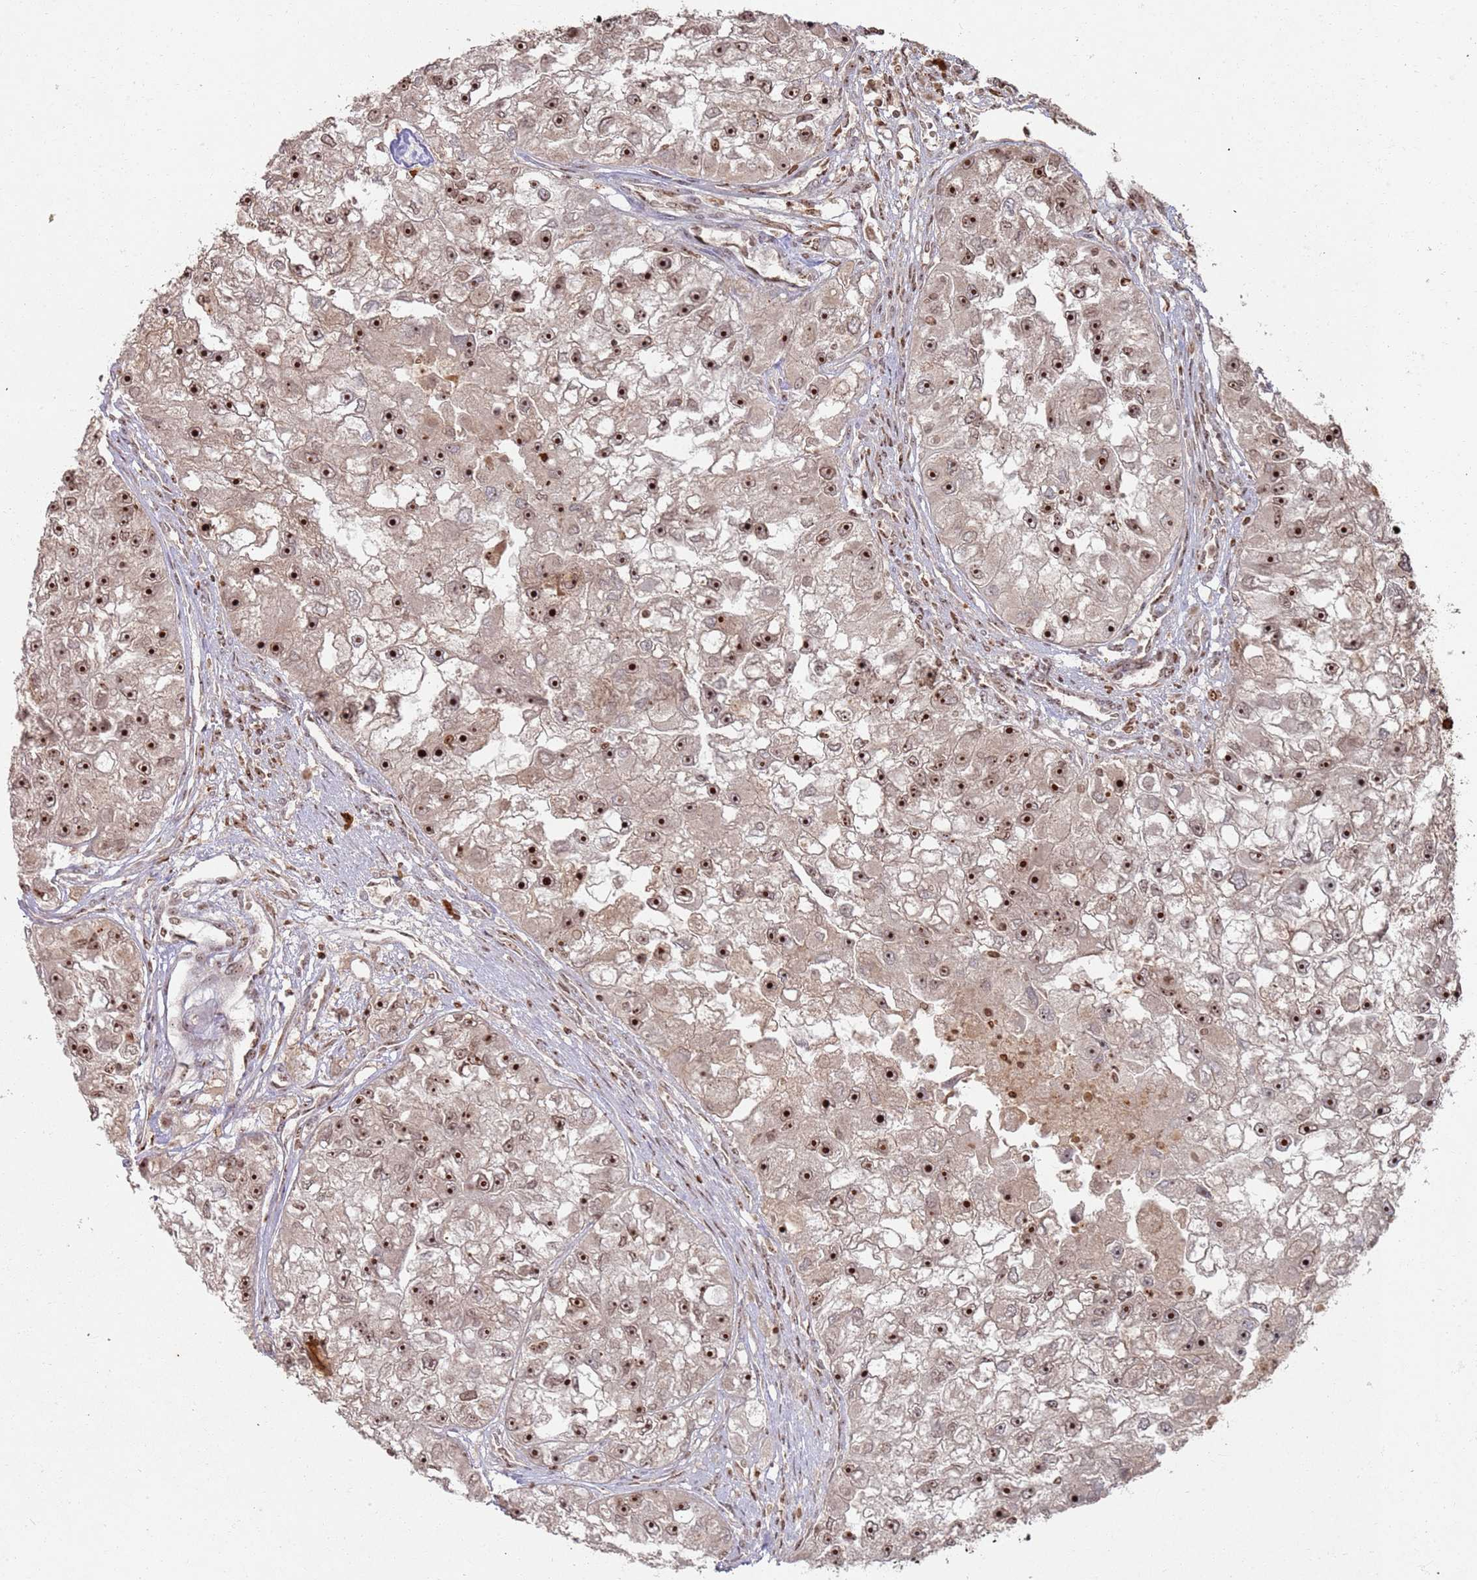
{"staining": {"intensity": "strong", "quantity": ">75%", "location": "nuclear"}, "tissue": "renal cancer", "cell_type": "Tumor cells", "image_type": "cancer", "snomed": [{"axis": "morphology", "description": "Adenocarcinoma, NOS"}, {"axis": "topography", "description": "Kidney"}], "caption": "The image shows staining of renal cancer, revealing strong nuclear protein staining (brown color) within tumor cells.", "gene": "UTP11", "patient": {"sex": "male", "age": 63}}